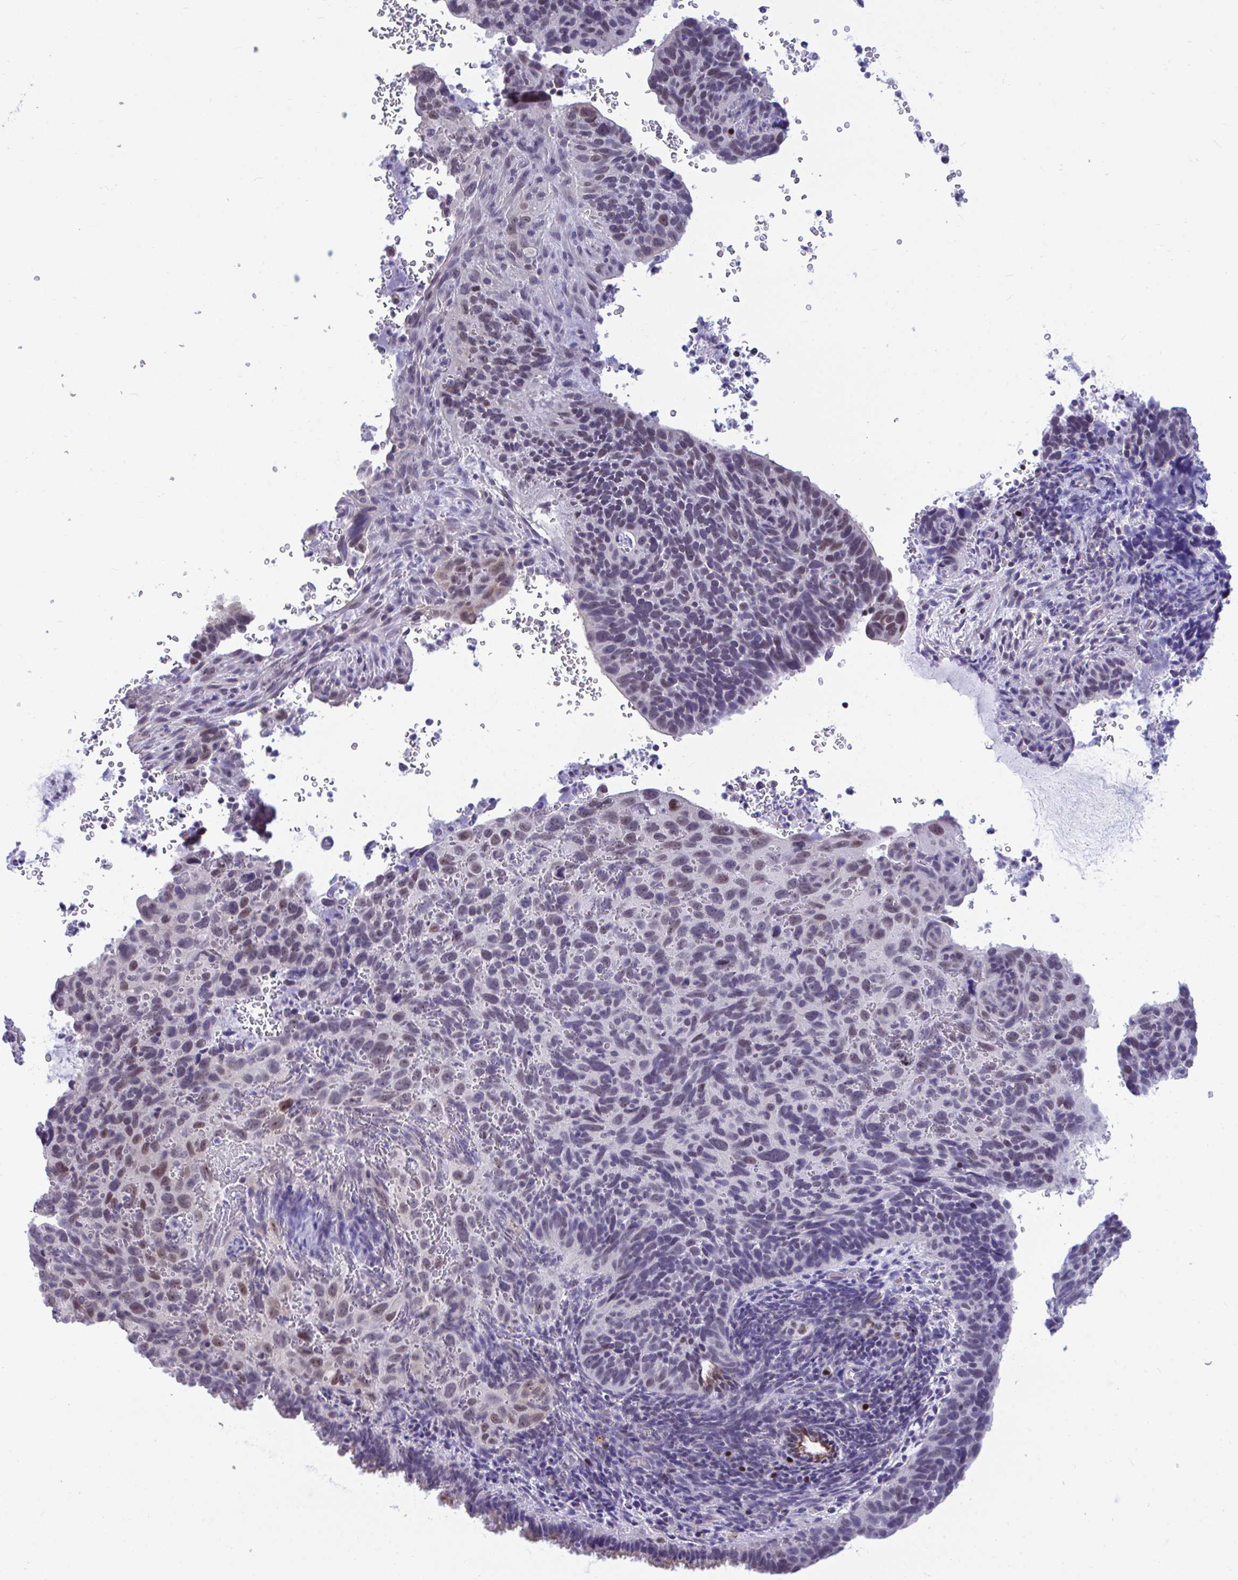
{"staining": {"intensity": "weak", "quantity": "<25%", "location": "nuclear"}, "tissue": "cervical cancer", "cell_type": "Tumor cells", "image_type": "cancer", "snomed": [{"axis": "morphology", "description": "Squamous cell carcinoma, NOS"}, {"axis": "topography", "description": "Cervix"}], "caption": "Squamous cell carcinoma (cervical) stained for a protein using immunohistochemistry (IHC) exhibits no staining tumor cells.", "gene": "SLC25A51", "patient": {"sex": "female", "age": 51}}